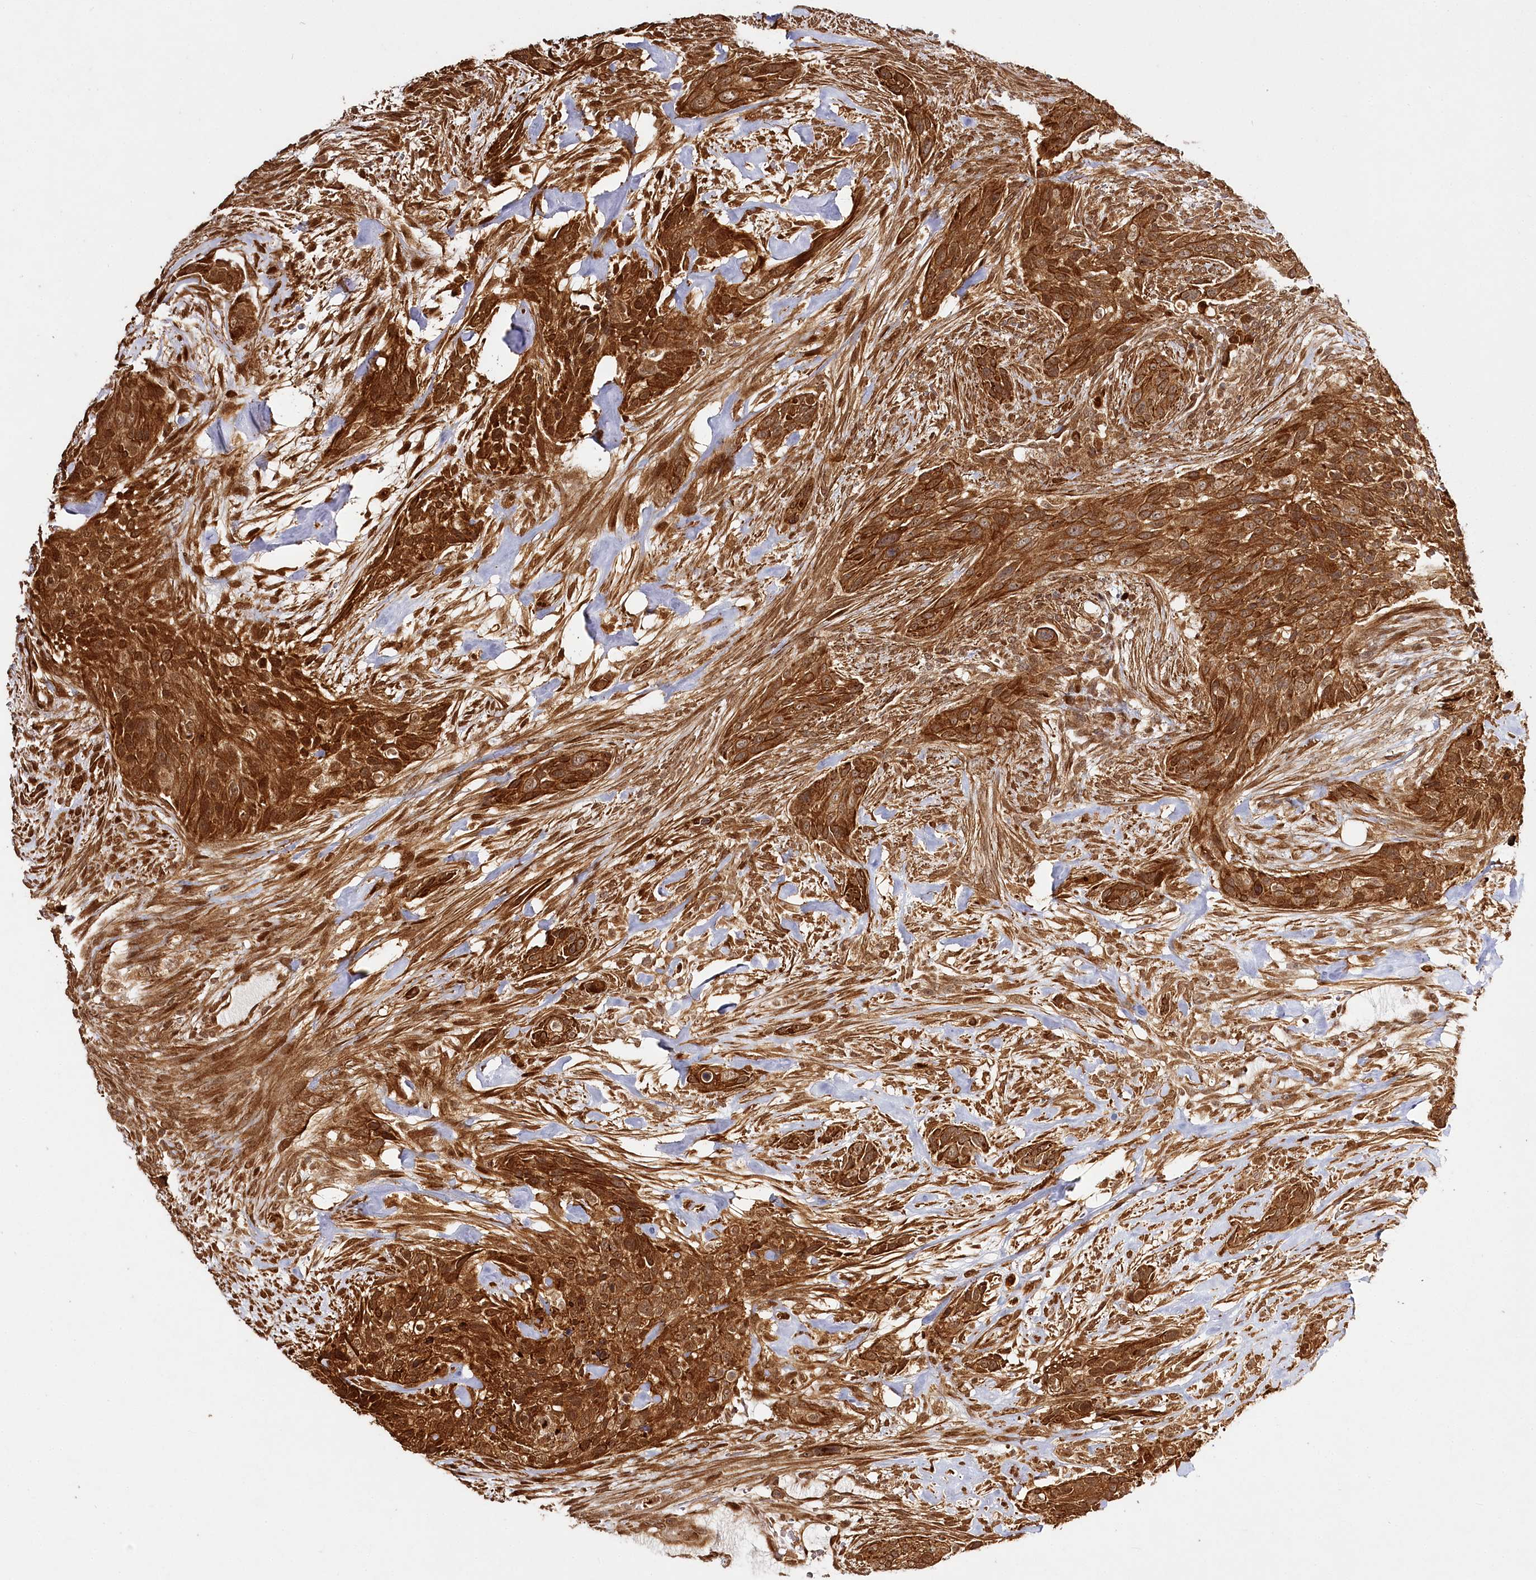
{"staining": {"intensity": "strong", "quantity": ">75%", "location": "cytoplasmic/membranous,nuclear"}, "tissue": "urothelial cancer", "cell_type": "Tumor cells", "image_type": "cancer", "snomed": [{"axis": "morphology", "description": "Urothelial carcinoma, High grade"}, {"axis": "topography", "description": "Urinary bladder"}], "caption": "A micrograph of human urothelial cancer stained for a protein shows strong cytoplasmic/membranous and nuclear brown staining in tumor cells.", "gene": "ULK2", "patient": {"sex": "male", "age": 35}}